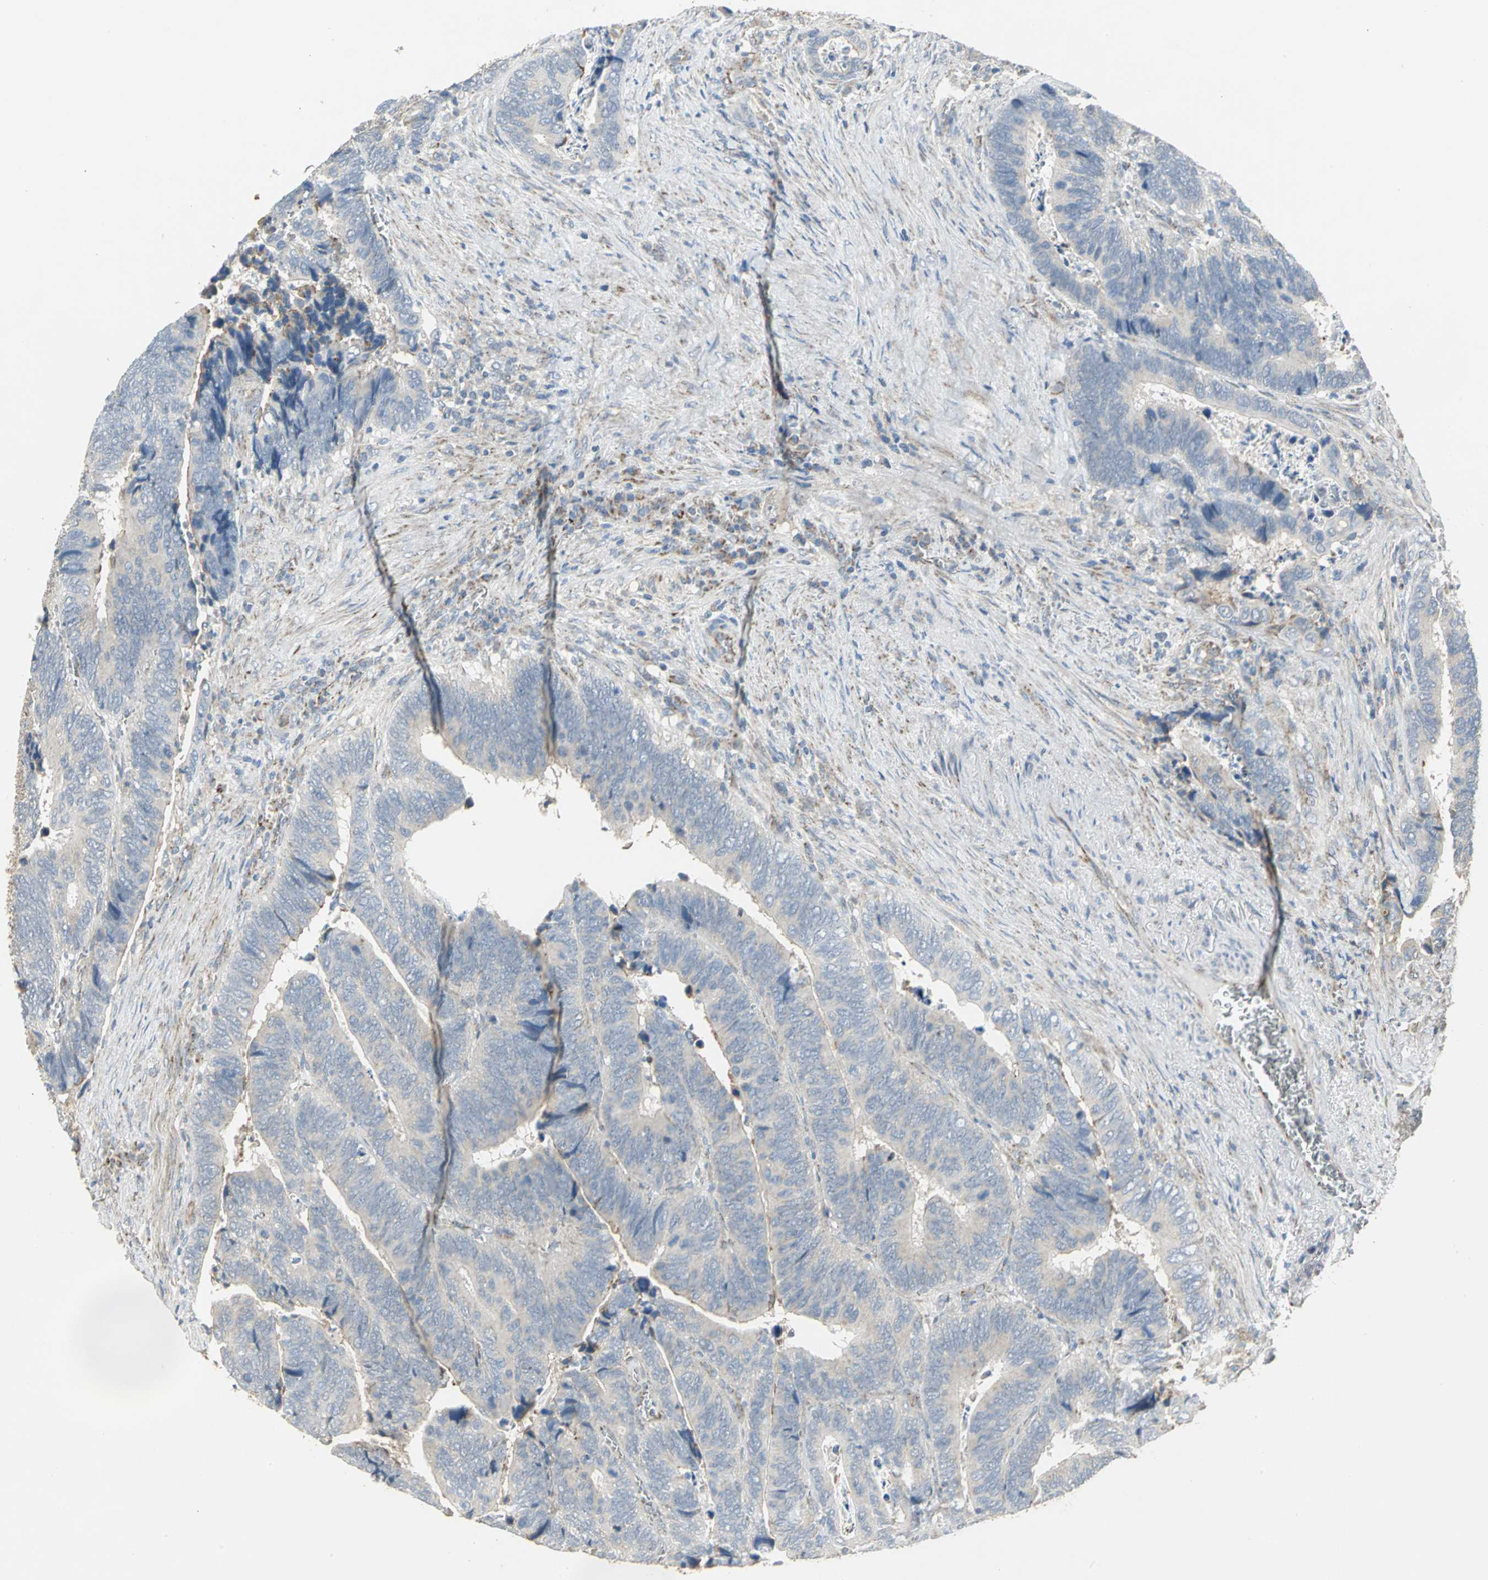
{"staining": {"intensity": "negative", "quantity": "none", "location": "none"}, "tissue": "colorectal cancer", "cell_type": "Tumor cells", "image_type": "cancer", "snomed": [{"axis": "morphology", "description": "Adenocarcinoma, NOS"}, {"axis": "topography", "description": "Colon"}], "caption": "Immunohistochemical staining of human colorectal cancer (adenocarcinoma) reveals no significant expression in tumor cells.", "gene": "NDUFB5", "patient": {"sex": "male", "age": 72}}